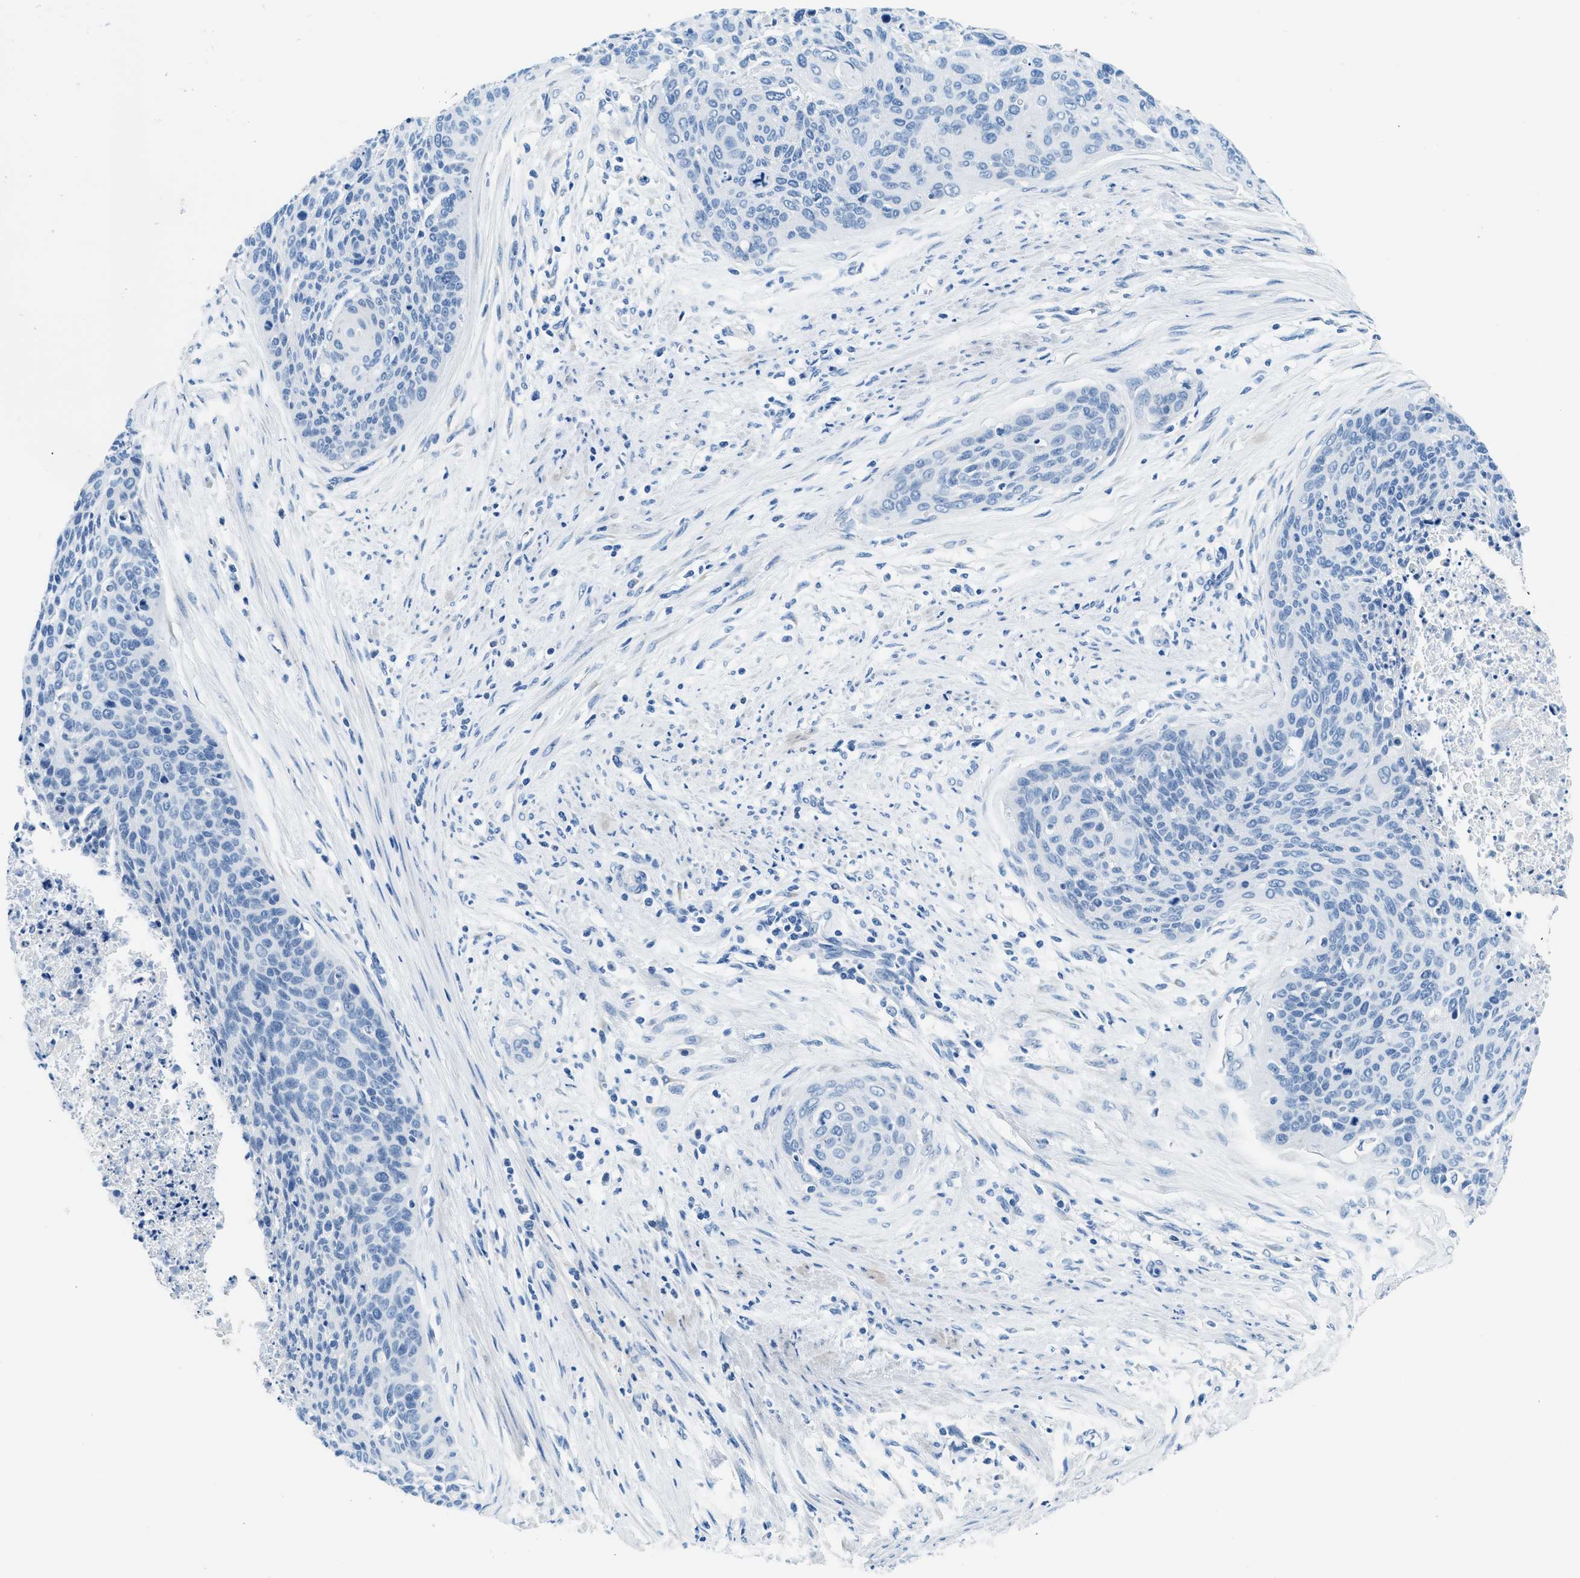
{"staining": {"intensity": "negative", "quantity": "none", "location": "none"}, "tissue": "cervical cancer", "cell_type": "Tumor cells", "image_type": "cancer", "snomed": [{"axis": "morphology", "description": "Squamous cell carcinoma, NOS"}, {"axis": "topography", "description": "Cervix"}], "caption": "A histopathology image of cervical squamous cell carcinoma stained for a protein exhibits no brown staining in tumor cells. (Brightfield microscopy of DAB immunohistochemistry at high magnification).", "gene": "CLDN18", "patient": {"sex": "female", "age": 55}}